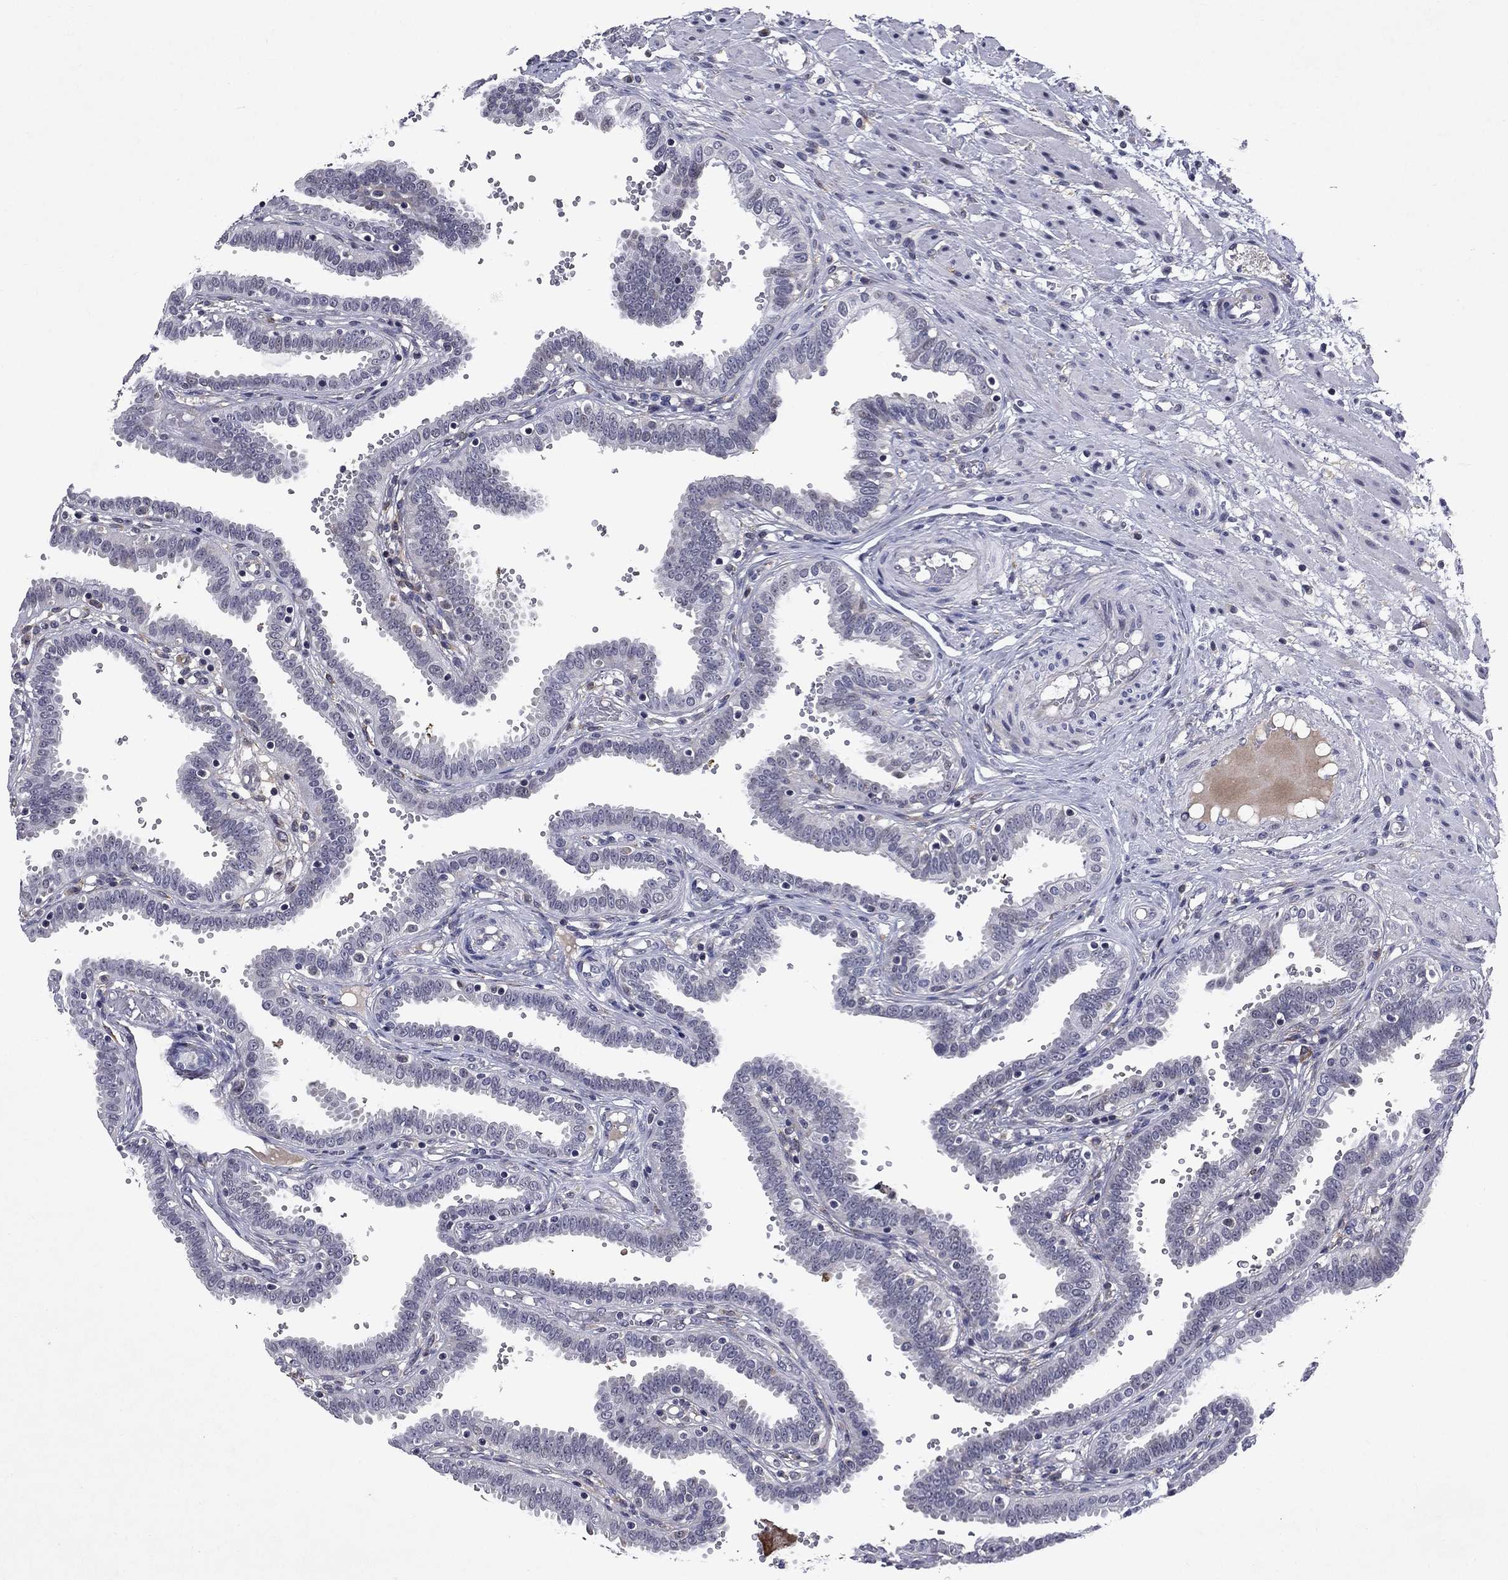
{"staining": {"intensity": "negative", "quantity": "none", "location": "none"}, "tissue": "fallopian tube", "cell_type": "Glandular cells", "image_type": "normal", "snomed": [{"axis": "morphology", "description": "Normal tissue, NOS"}, {"axis": "topography", "description": "Fallopian tube"}], "caption": "Photomicrograph shows no significant protein expression in glandular cells of normal fallopian tube. Nuclei are stained in blue.", "gene": "ECM1", "patient": {"sex": "female", "age": 37}}